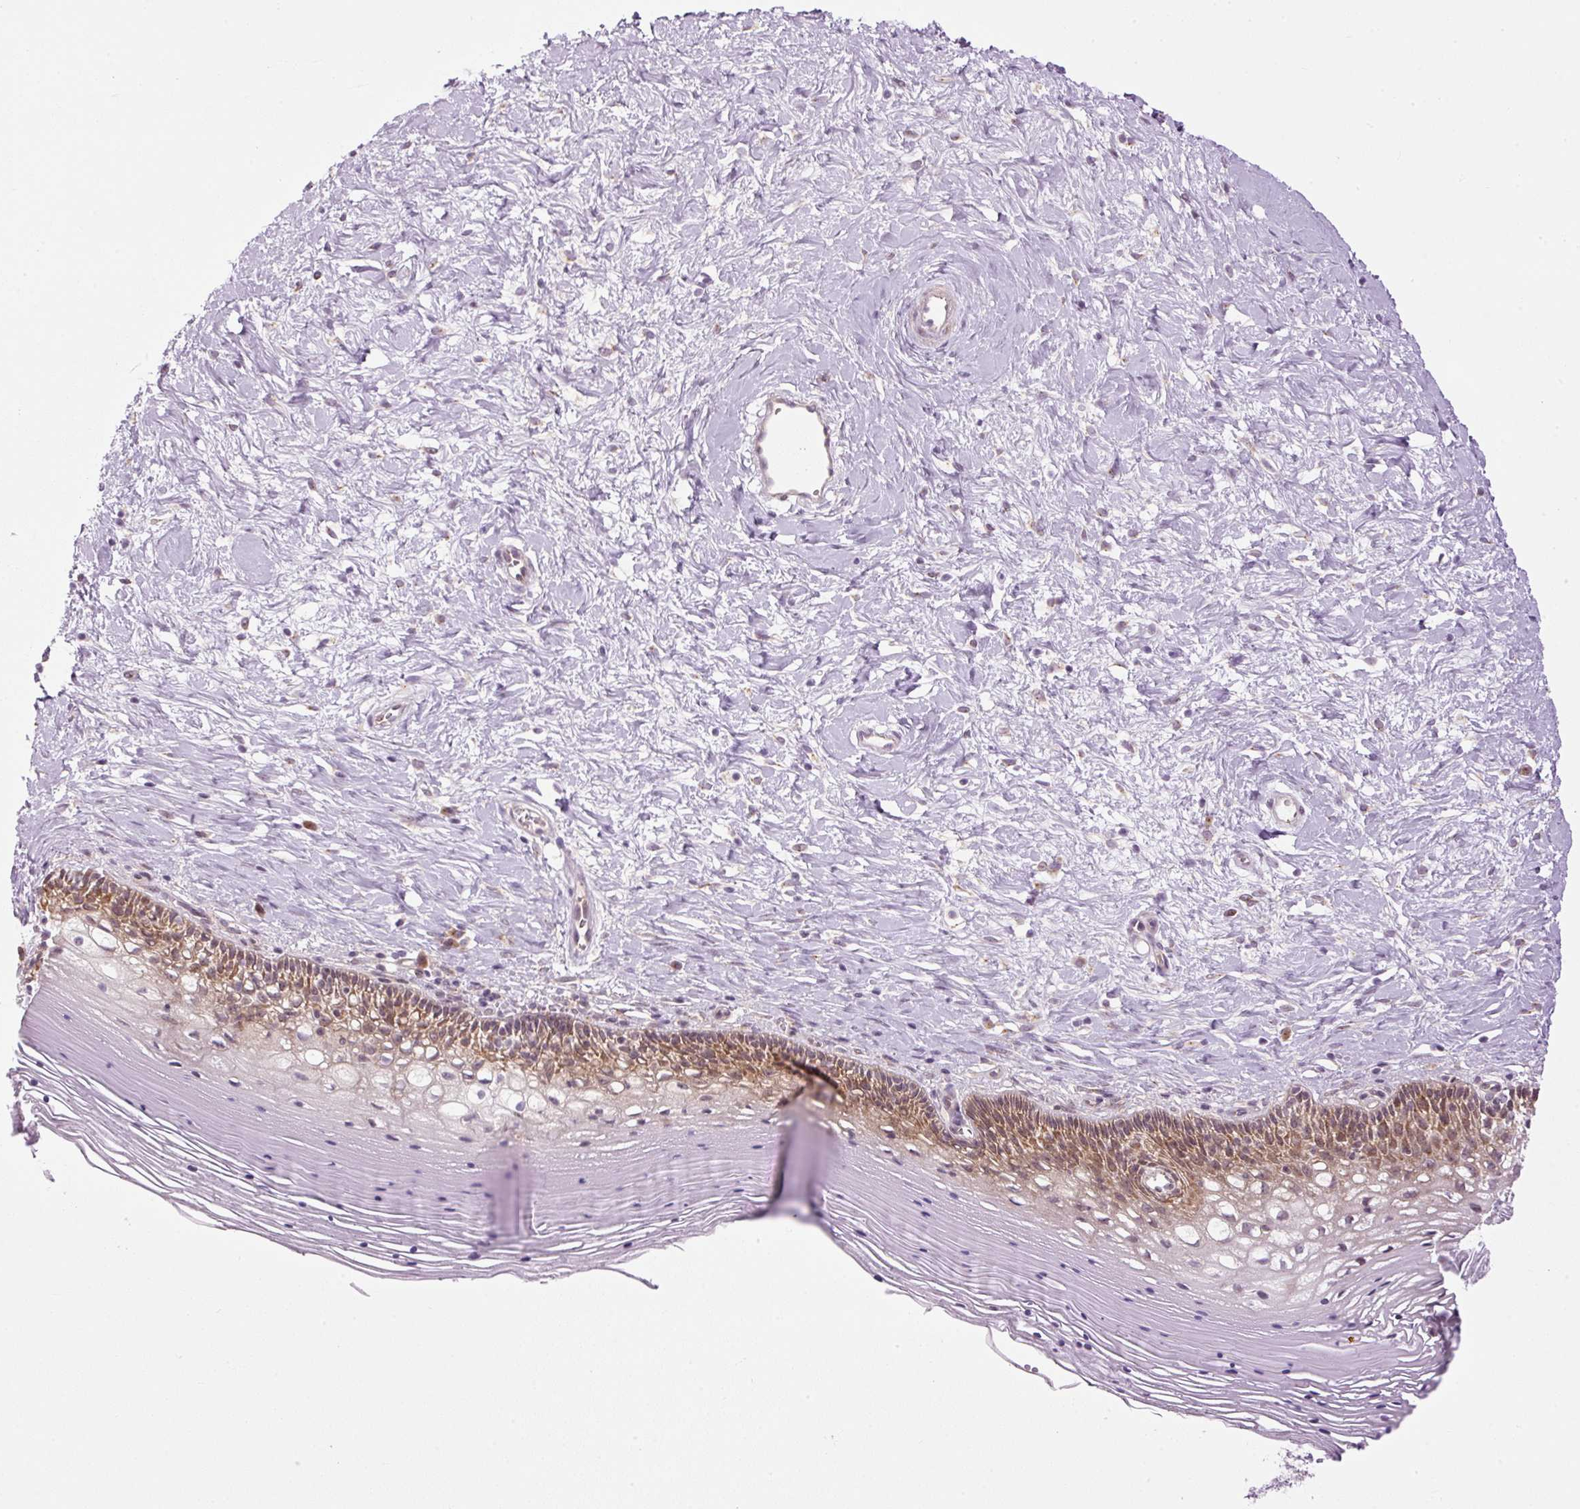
{"staining": {"intensity": "moderate", "quantity": "<25%", "location": "cytoplasmic/membranous"}, "tissue": "cervix", "cell_type": "Glandular cells", "image_type": "normal", "snomed": [{"axis": "morphology", "description": "Normal tissue, NOS"}, {"axis": "topography", "description": "Cervix"}], "caption": "Brown immunohistochemical staining in benign human cervix reveals moderate cytoplasmic/membranous staining in about <25% of glandular cells. (DAB IHC with brightfield microscopy, high magnification).", "gene": "MZT2A", "patient": {"sex": "female", "age": 36}}